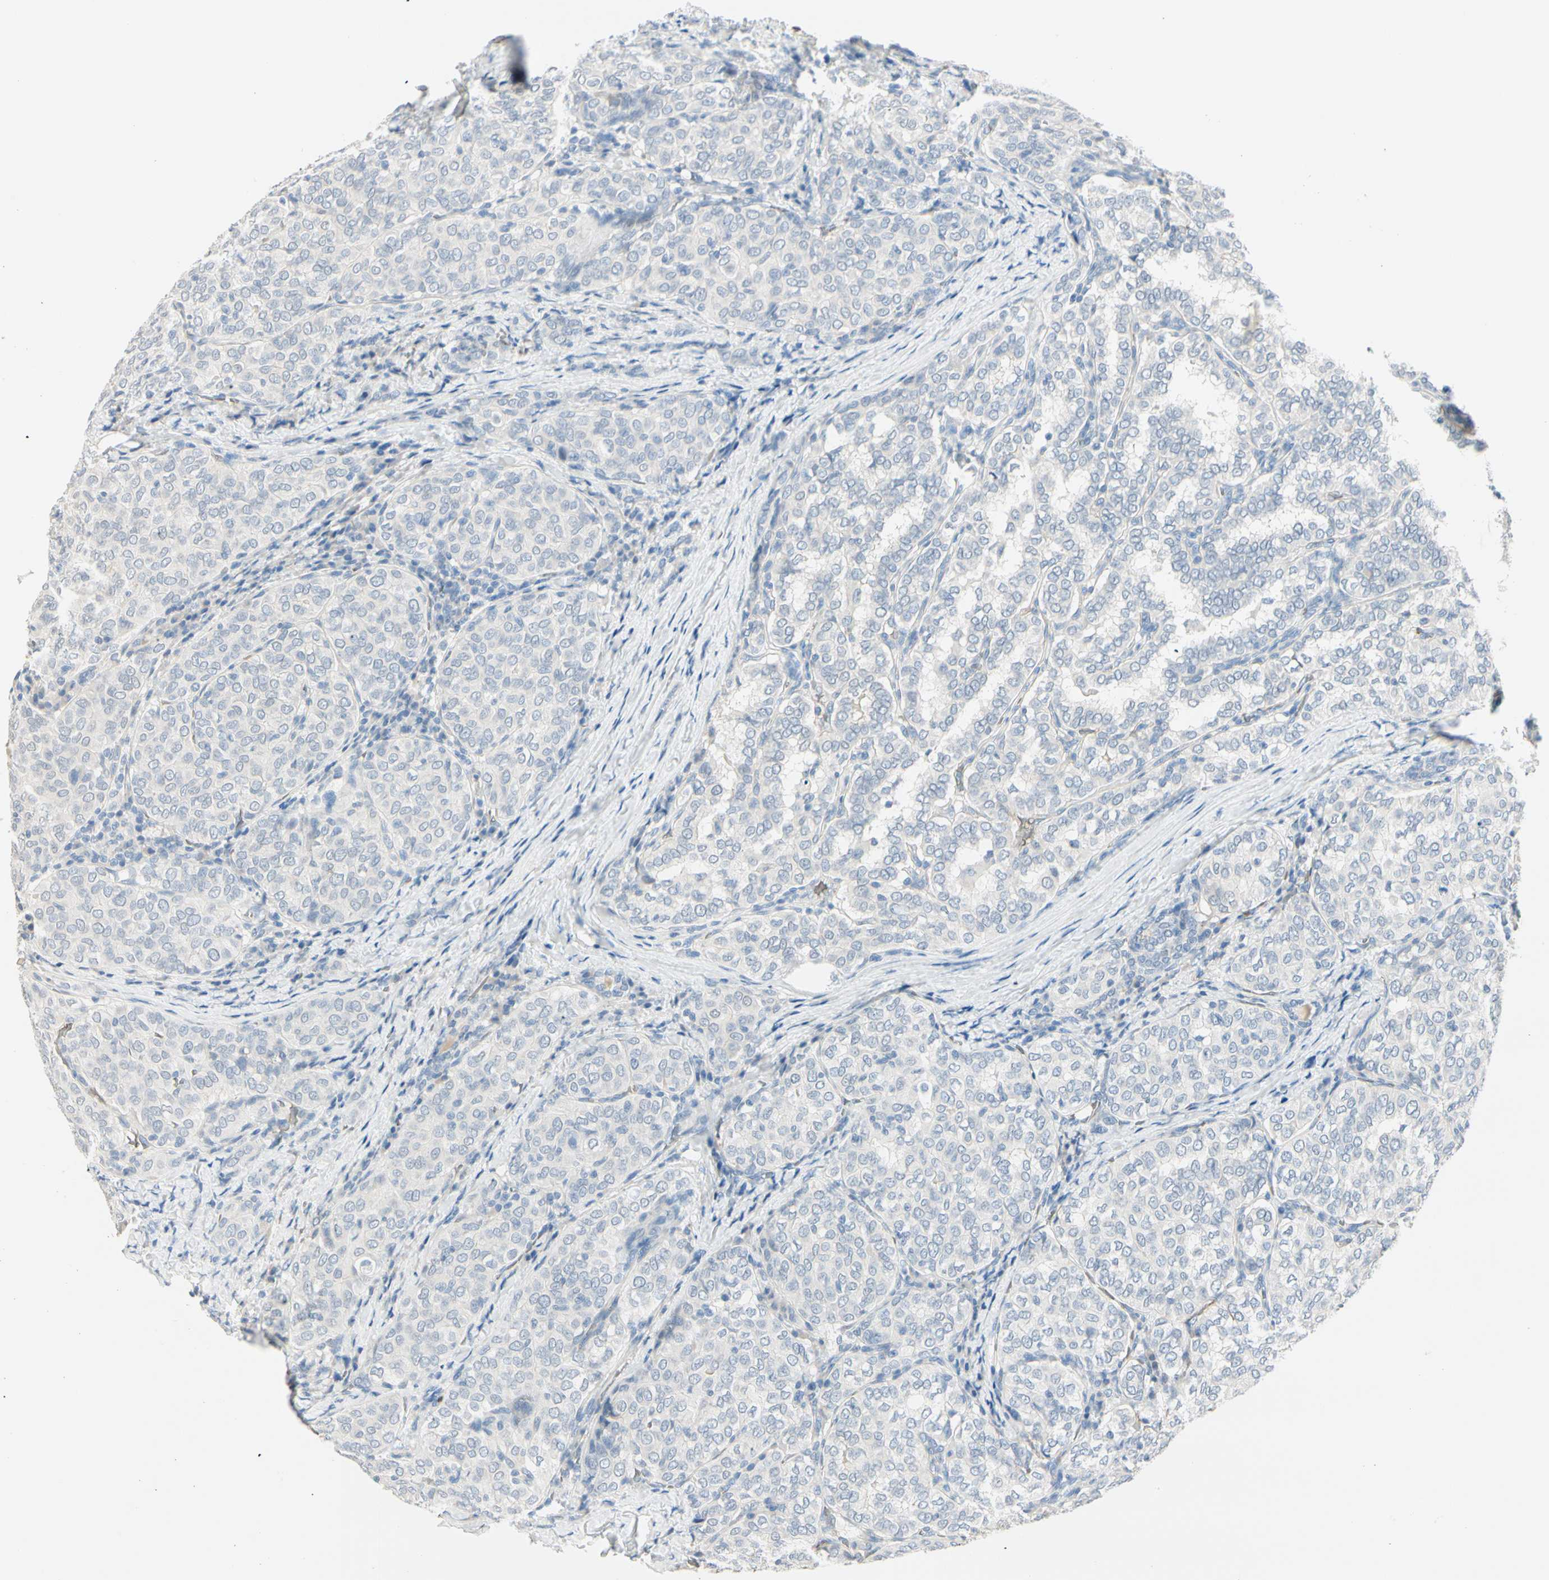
{"staining": {"intensity": "negative", "quantity": "none", "location": "none"}, "tissue": "thyroid cancer", "cell_type": "Tumor cells", "image_type": "cancer", "snomed": [{"axis": "morphology", "description": "Normal tissue, NOS"}, {"axis": "morphology", "description": "Papillary adenocarcinoma, NOS"}, {"axis": "topography", "description": "Thyroid gland"}], "caption": "Photomicrograph shows no significant protein staining in tumor cells of thyroid cancer (papillary adenocarcinoma). (DAB (3,3'-diaminobenzidine) immunohistochemistry (IHC) visualized using brightfield microscopy, high magnification).", "gene": "CA1", "patient": {"sex": "female", "age": 30}}